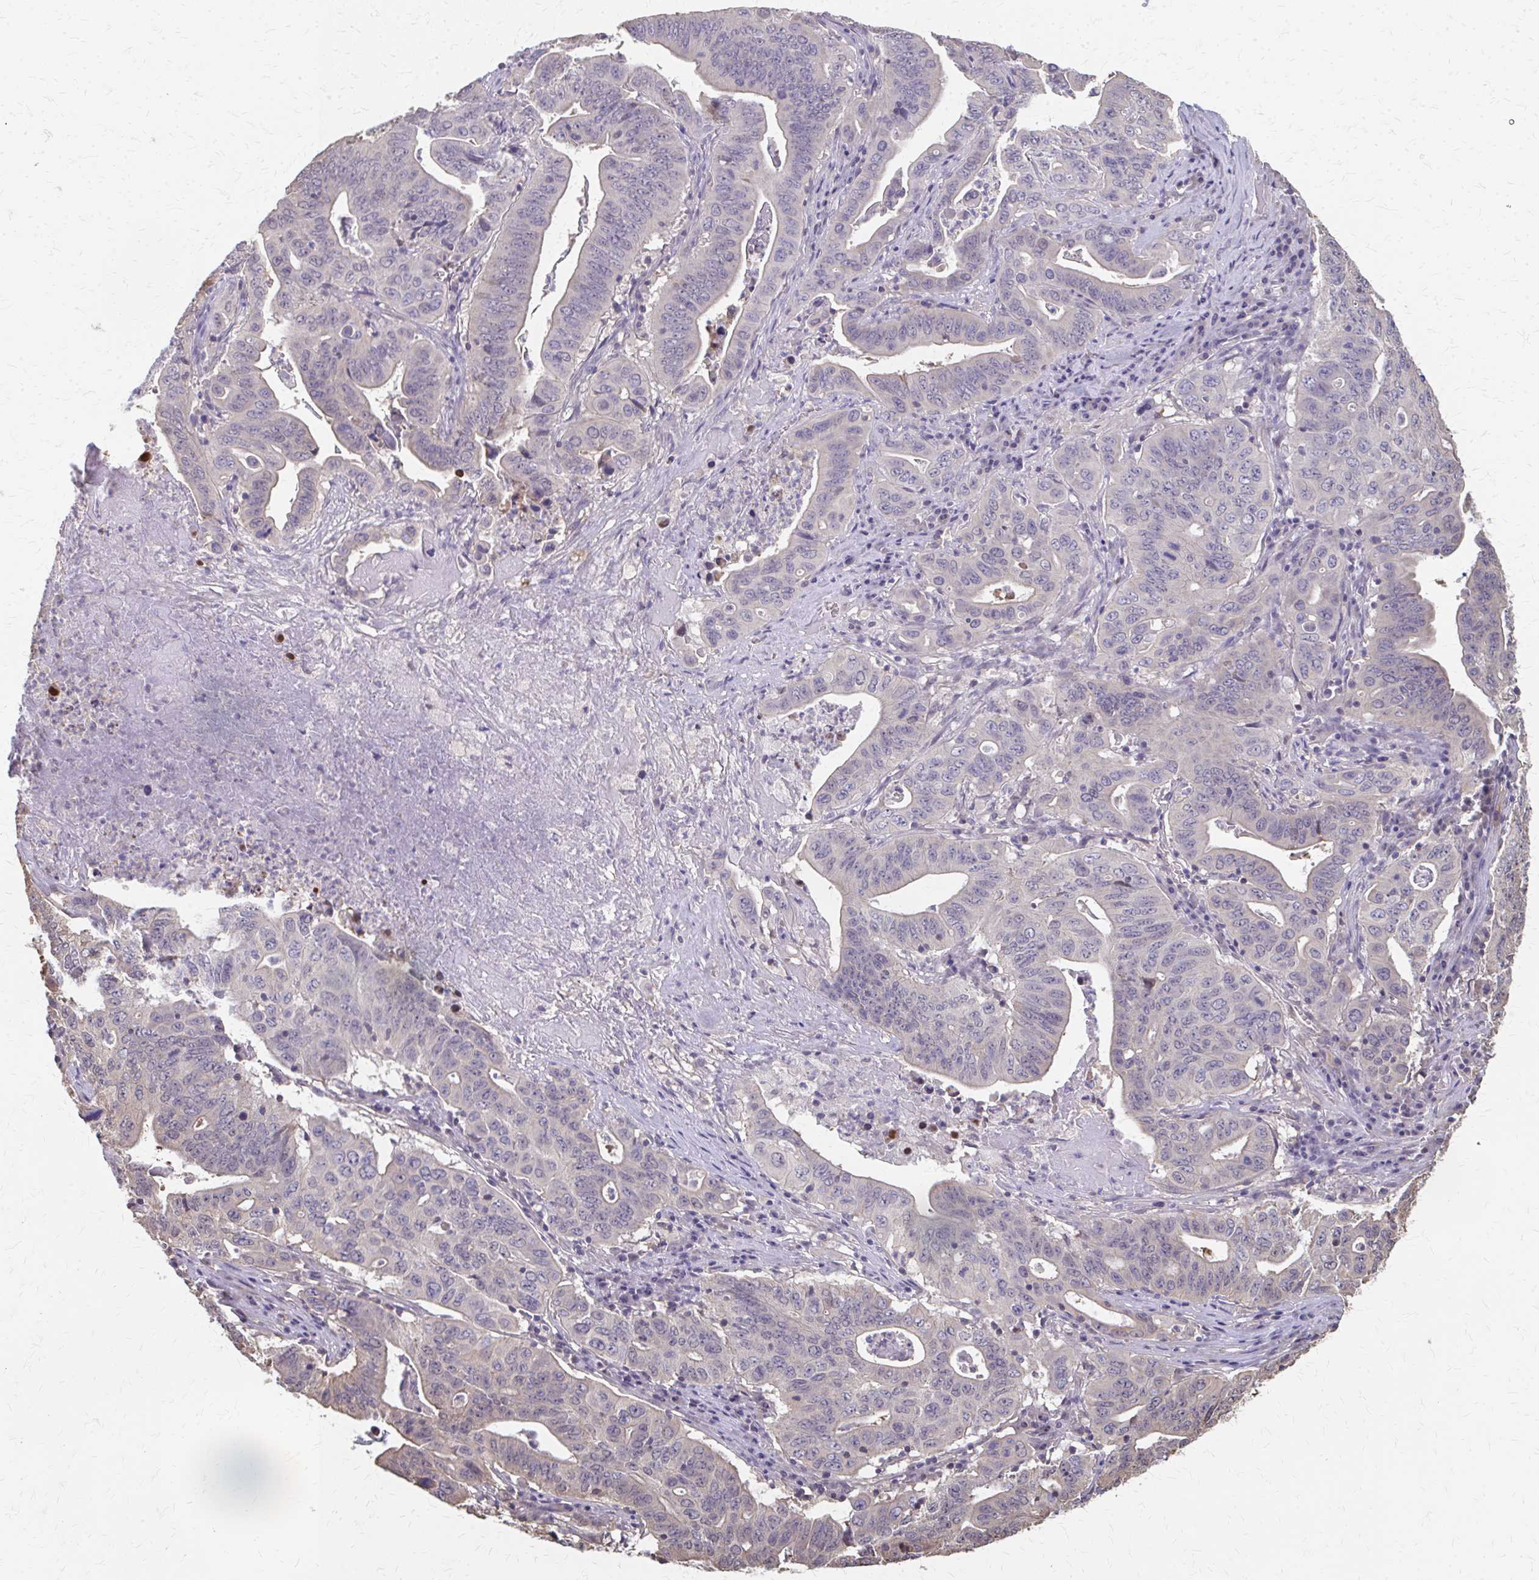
{"staining": {"intensity": "negative", "quantity": "none", "location": "none"}, "tissue": "lung cancer", "cell_type": "Tumor cells", "image_type": "cancer", "snomed": [{"axis": "morphology", "description": "Adenocarcinoma, NOS"}, {"axis": "topography", "description": "Lung"}], "caption": "Immunohistochemistry image of human lung adenocarcinoma stained for a protein (brown), which reveals no positivity in tumor cells.", "gene": "RABGAP1L", "patient": {"sex": "female", "age": 60}}